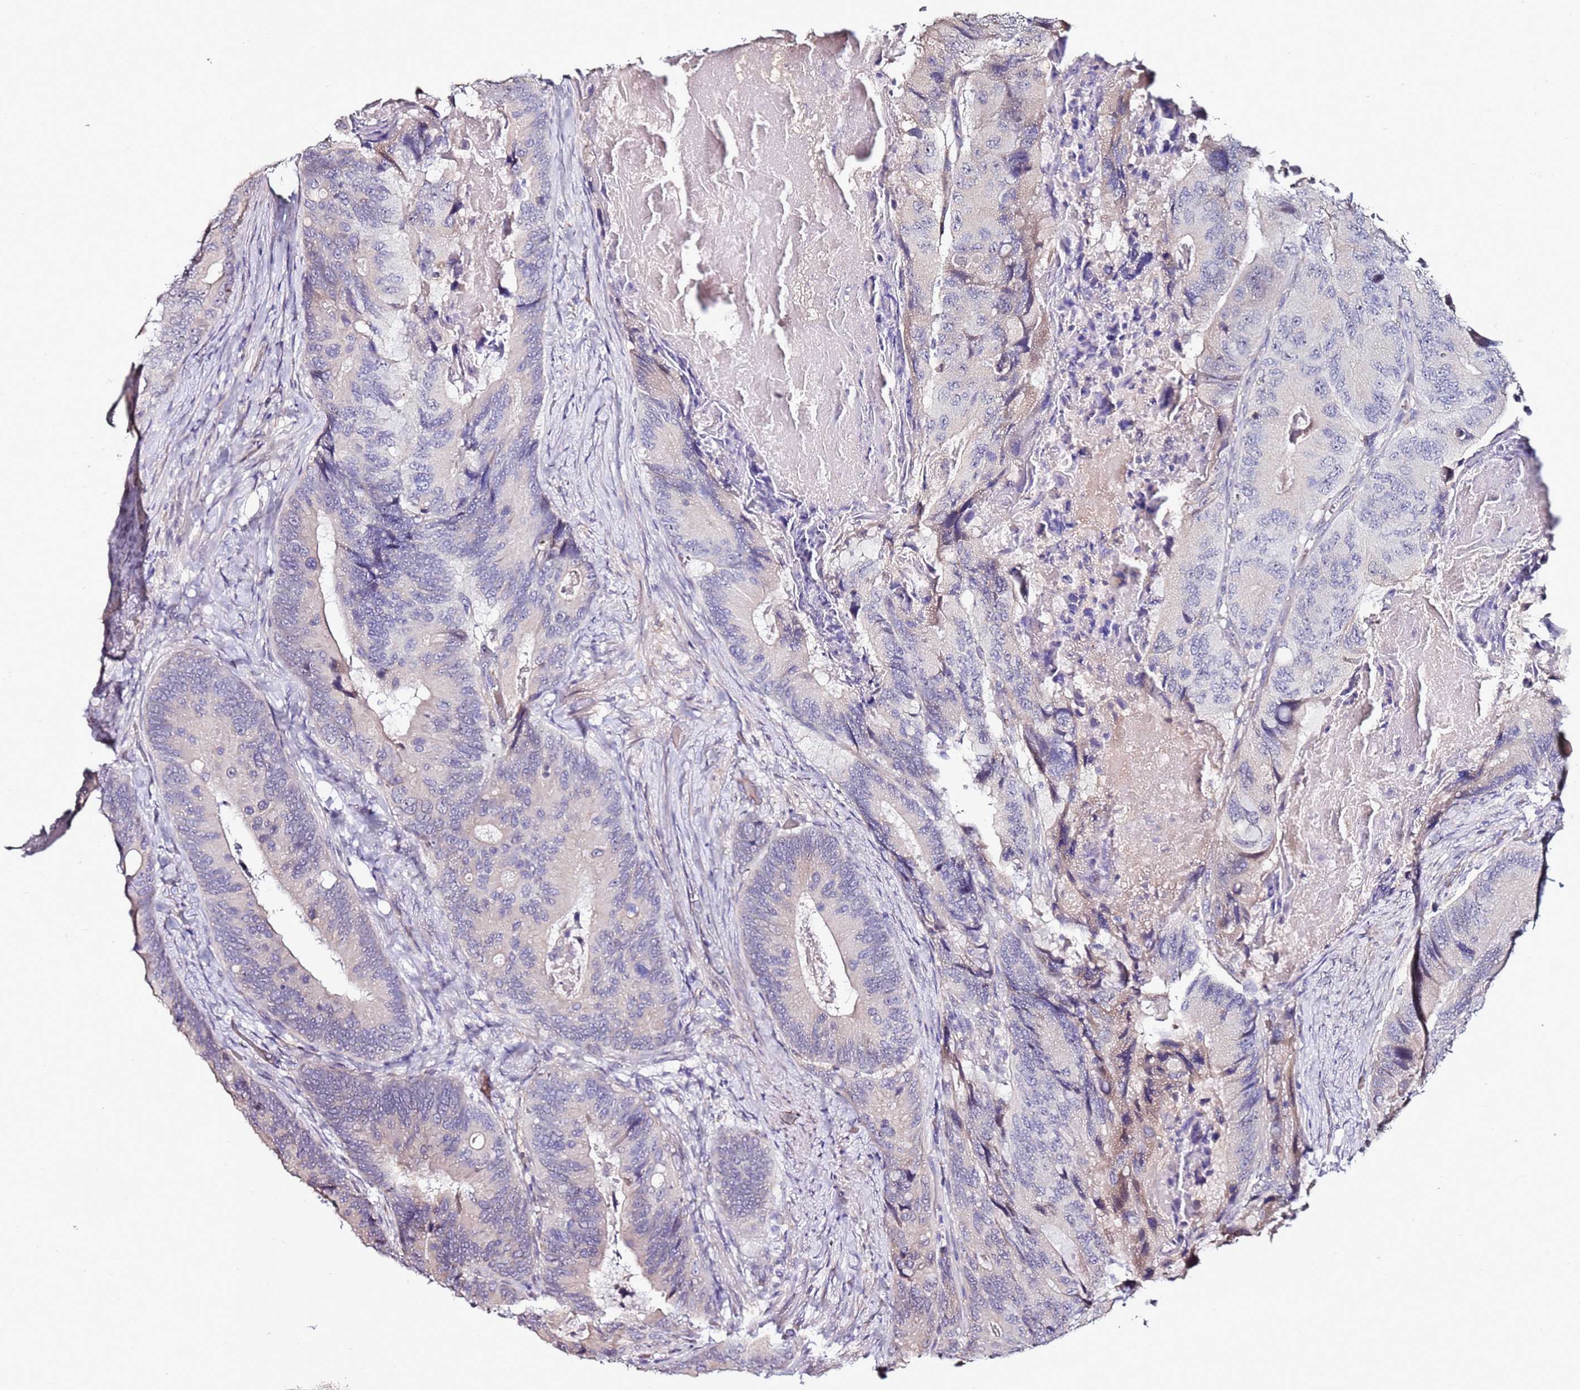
{"staining": {"intensity": "negative", "quantity": "none", "location": "none"}, "tissue": "colorectal cancer", "cell_type": "Tumor cells", "image_type": "cancer", "snomed": [{"axis": "morphology", "description": "Adenocarcinoma, NOS"}, {"axis": "topography", "description": "Colon"}], "caption": "Immunohistochemical staining of human adenocarcinoma (colorectal) exhibits no significant expression in tumor cells.", "gene": "C3orf80", "patient": {"sex": "male", "age": 84}}